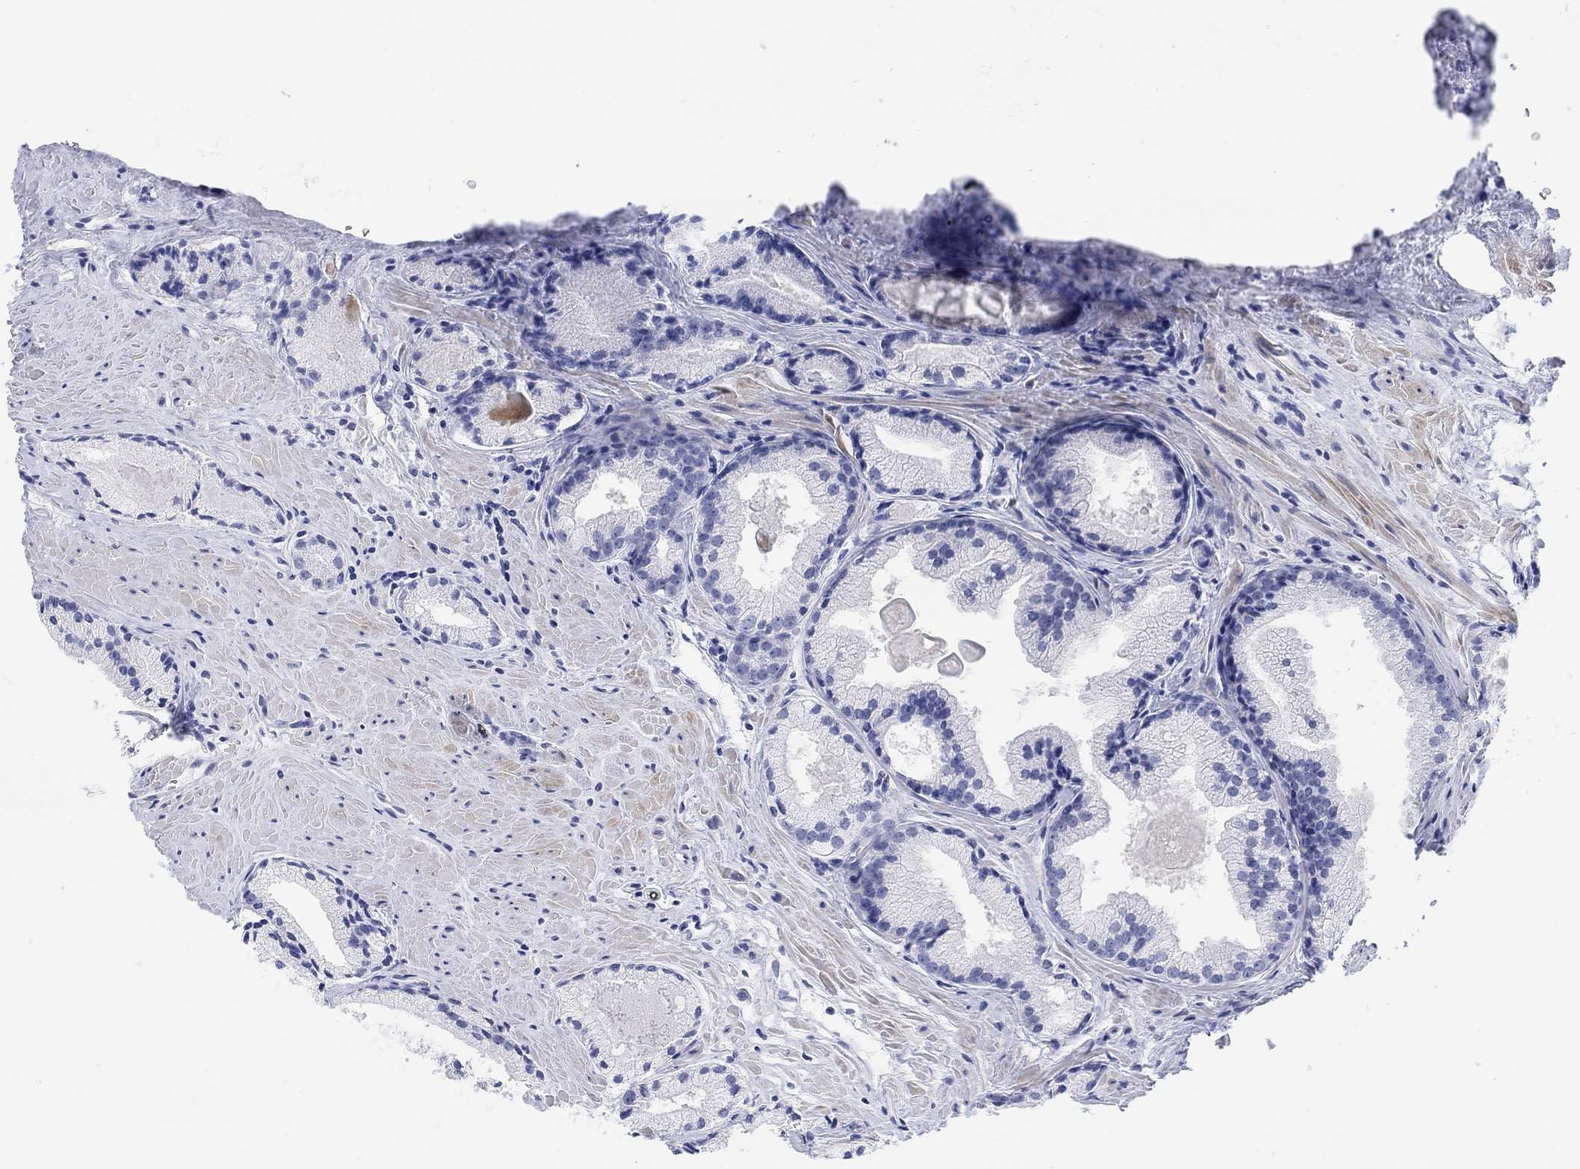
{"staining": {"intensity": "negative", "quantity": "none", "location": "none"}, "tissue": "prostate cancer", "cell_type": "Tumor cells", "image_type": "cancer", "snomed": [{"axis": "morphology", "description": "Adenocarcinoma, NOS"}, {"axis": "morphology", "description": "Adenocarcinoma, High grade"}, {"axis": "topography", "description": "Prostate"}], "caption": "The immunohistochemistry (IHC) photomicrograph has no significant staining in tumor cells of adenocarcinoma (prostate) tissue.", "gene": "XIRP2", "patient": {"sex": "male", "age": 70}}